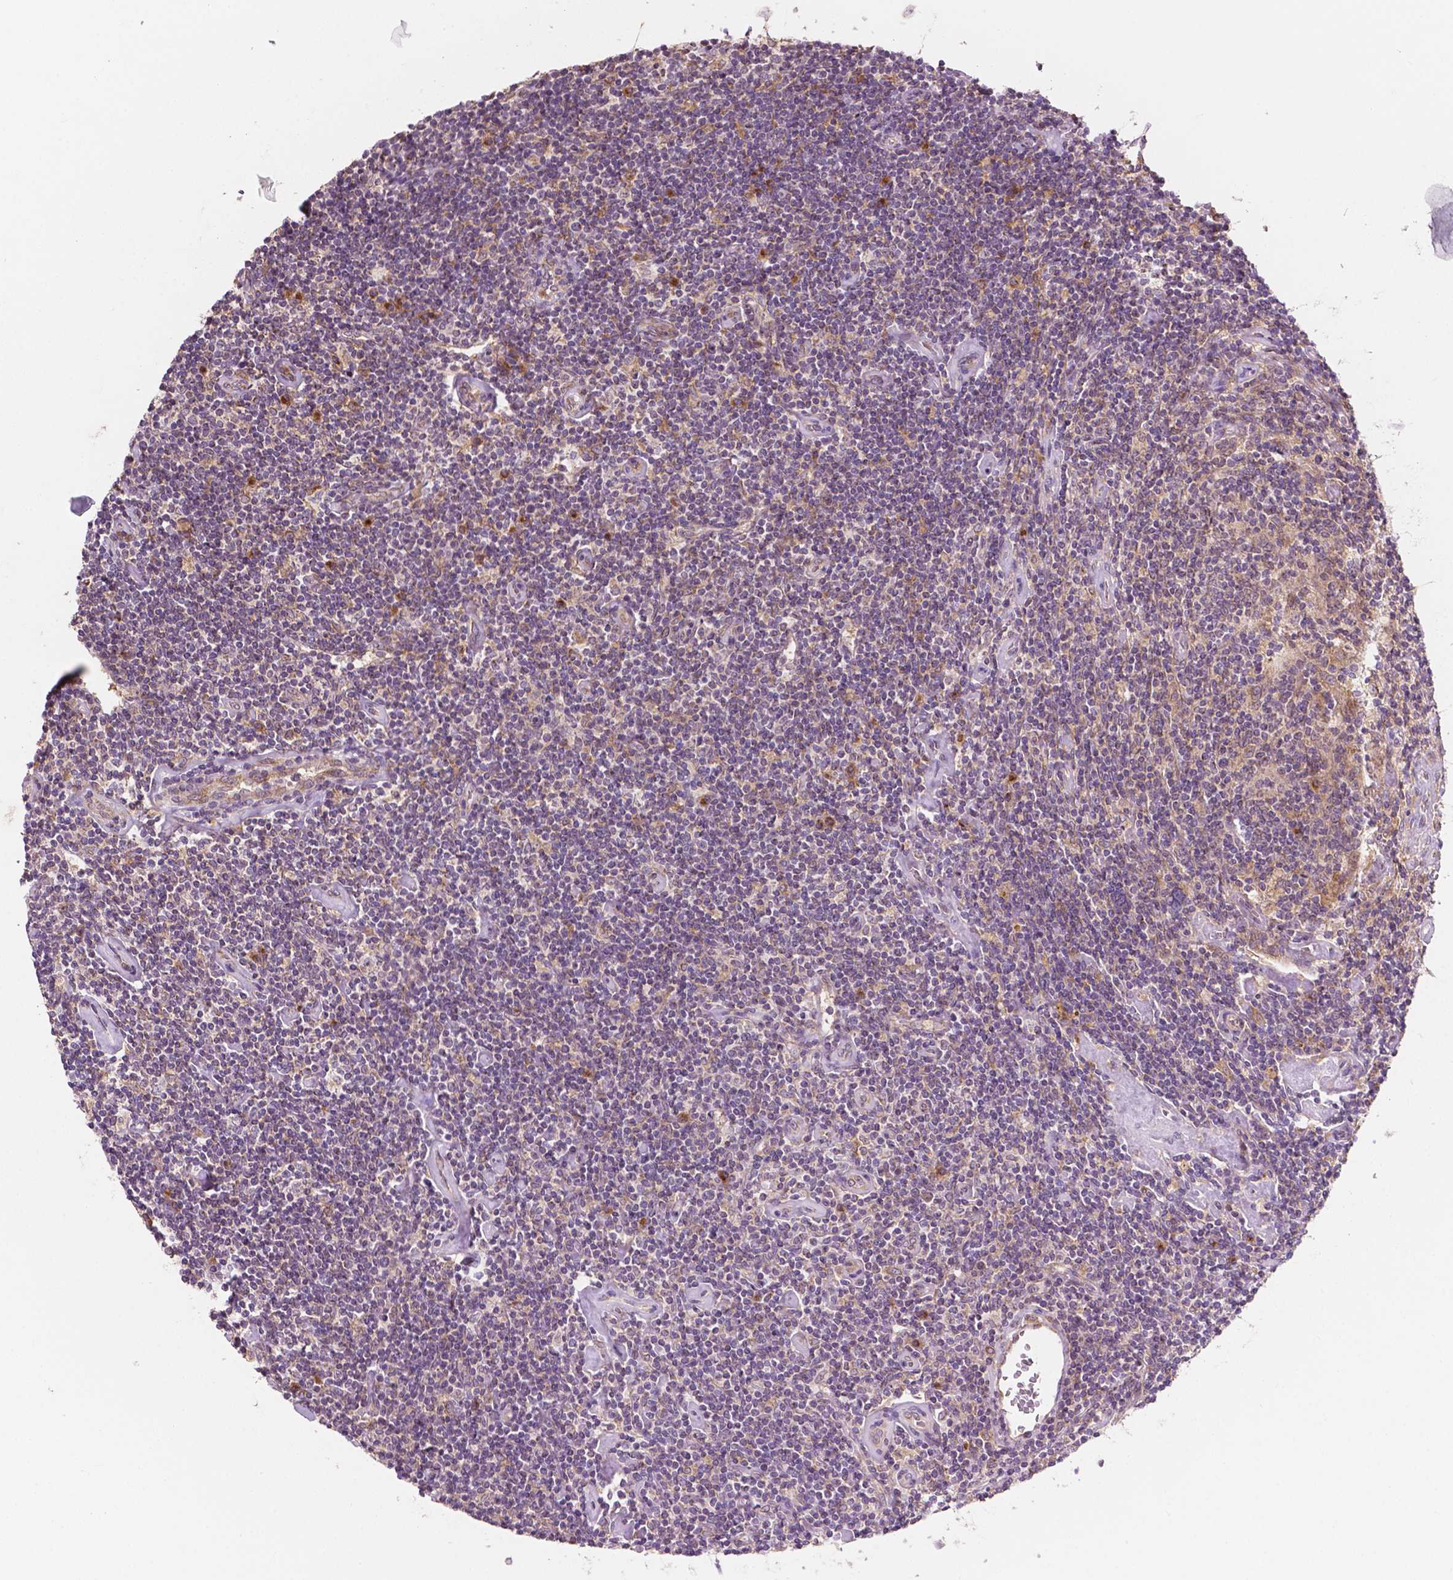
{"staining": {"intensity": "negative", "quantity": "none", "location": "none"}, "tissue": "lymphoma", "cell_type": "Tumor cells", "image_type": "cancer", "snomed": [{"axis": "morphology", "description": "Hodgkin's disease, NOS"}, {"axis": "topography", "description": "Lymph node"}], "caption": "High power microscopy photomicrograph of an IHC histopathology image of Hodgkin's disease, revealing no significant staining in tumor cells.", "gene": "EBAG9", "patient": {"sex": "male", "age": 40}}